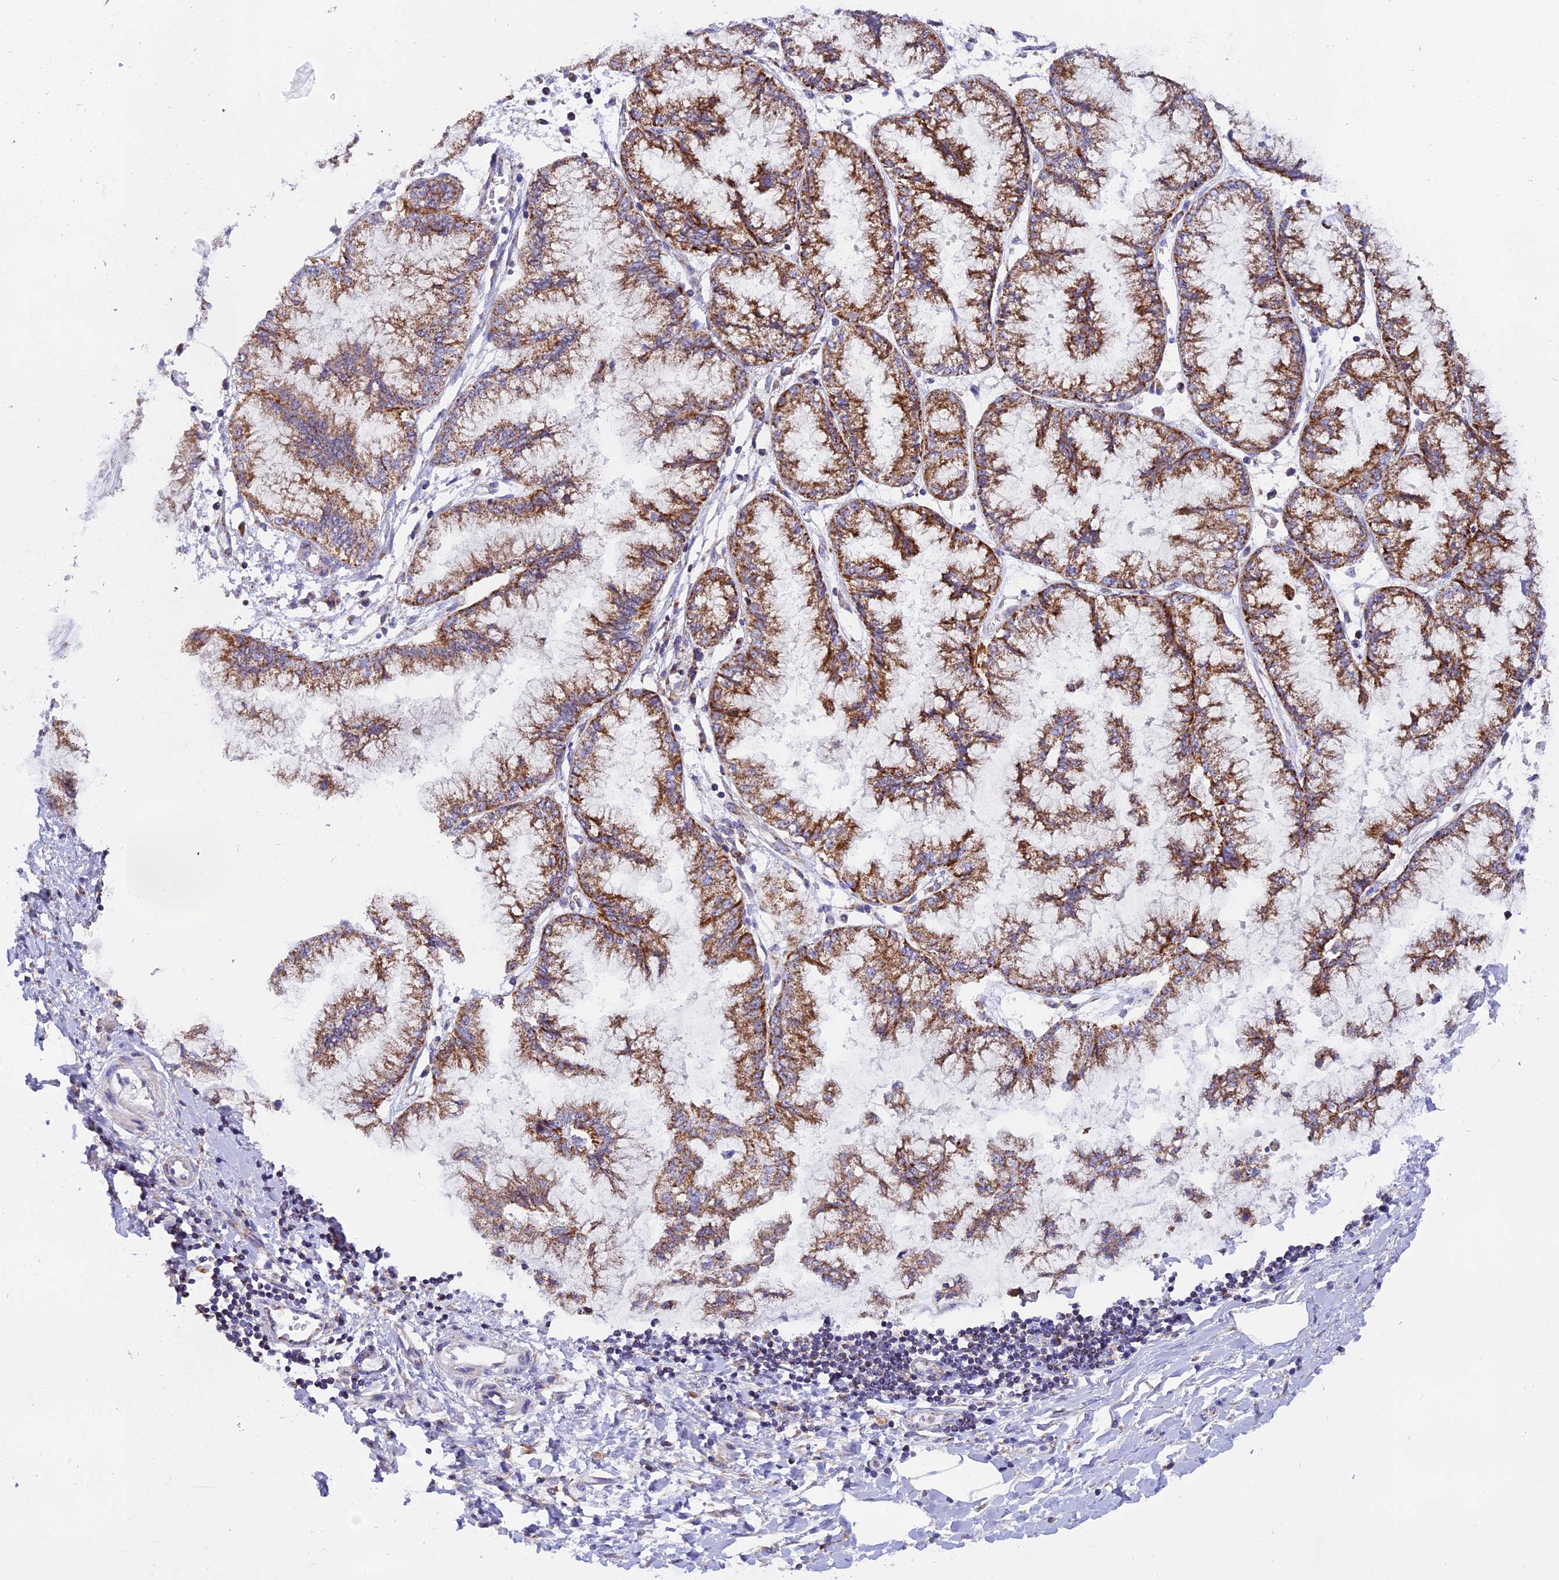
{"staining": {"intensity": "moderate", "quantity": ">75%", "location": "cytoplasmic/membranous"}, "tissue": "pancreatic cancer", "cell_type": "Tumor cells", "image_type": "cancer", "snomed": [{"axis": "morphology", "description": "Adenocarcinoma, NOS"}, {"axis": "topography", "description": "Pancreas"}], "caption": "Human pancreatic cancer stained with a protein marker demonstrates moderate staining in tumor cells.", "gene": "MRPS34", "patient": {"sex": "male", "age": 73}}